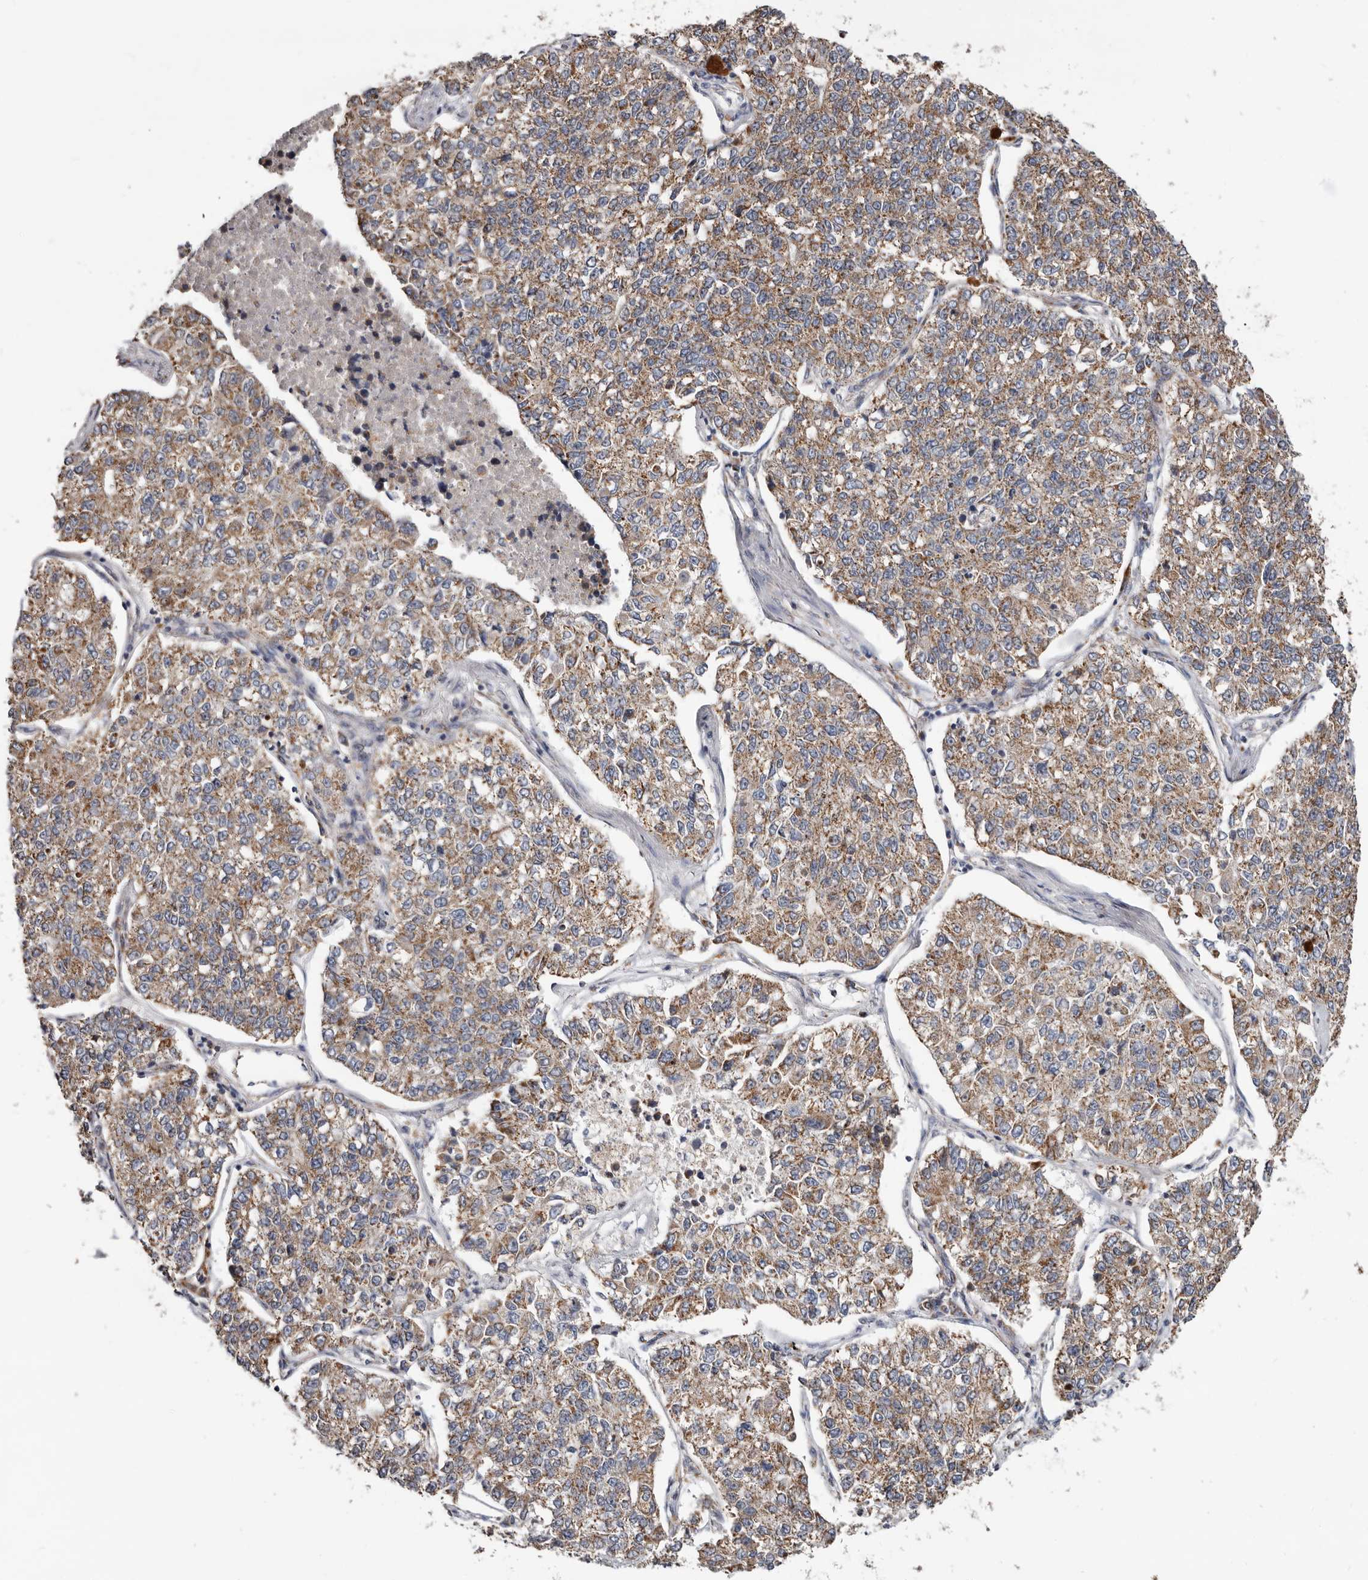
{"staining": {"intensity": "weak", "quantity": ">75%", "location": "cytoplasmic/membranous"}, "tissue": "lung cancer", "cell_type": "Tumor cells", "image_type": "cancer", "snomed": [{"axis": "morphology", "description": "Adenocarcinoma, NOS"}, {"axis": "topography", "description": "Lung"}], "caption": "The histopathology image exhibits a brown stain indicating the presence of a protein in the cytoplasmic/membranous of tumor cells in lung adenocarcinoma.", "gene": "MRPL18", "patient": {"sex": "male", "age": 49}}